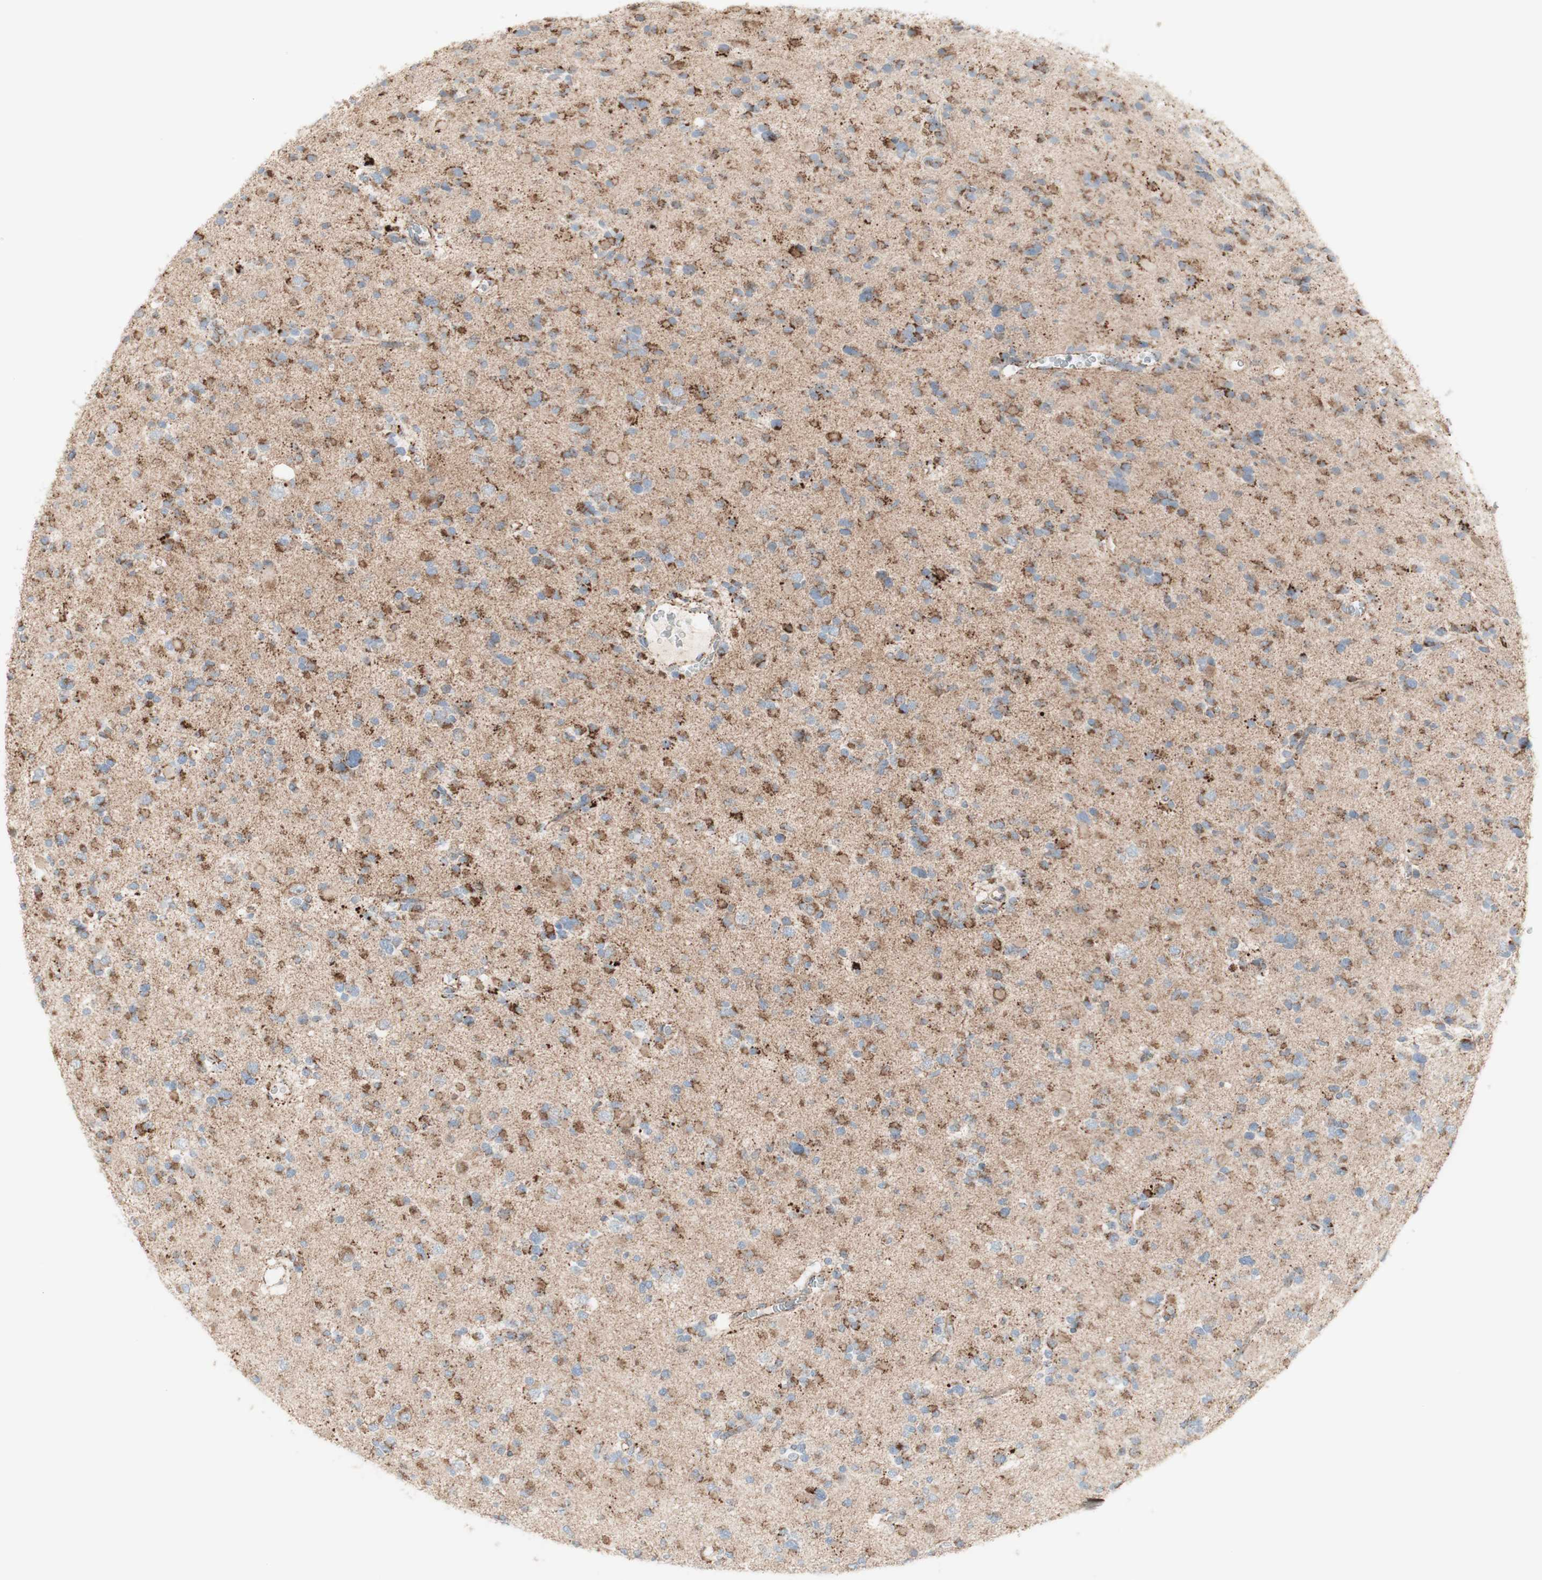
{"staining": {"intensity": "weak", "quantity": "25%-75%", "location": "cytoplasmic/membranous"}, "tissue": "glioma", "cell_type": "Tumor cells", "image_type": "cancer", "snomed": [{"axis": "morphology", "description": "Glioma, malignant, Low grade"}, {"axis": "topography", "description": "Brain"}], "caption": "Human glioma stained for a protein (brown) displays weak cytoplasmic/membranous positive positivity in about 25%-75% of tumor cells.", "gene": "C3orf52", "patient": {"sex": "female", "age": 22}}